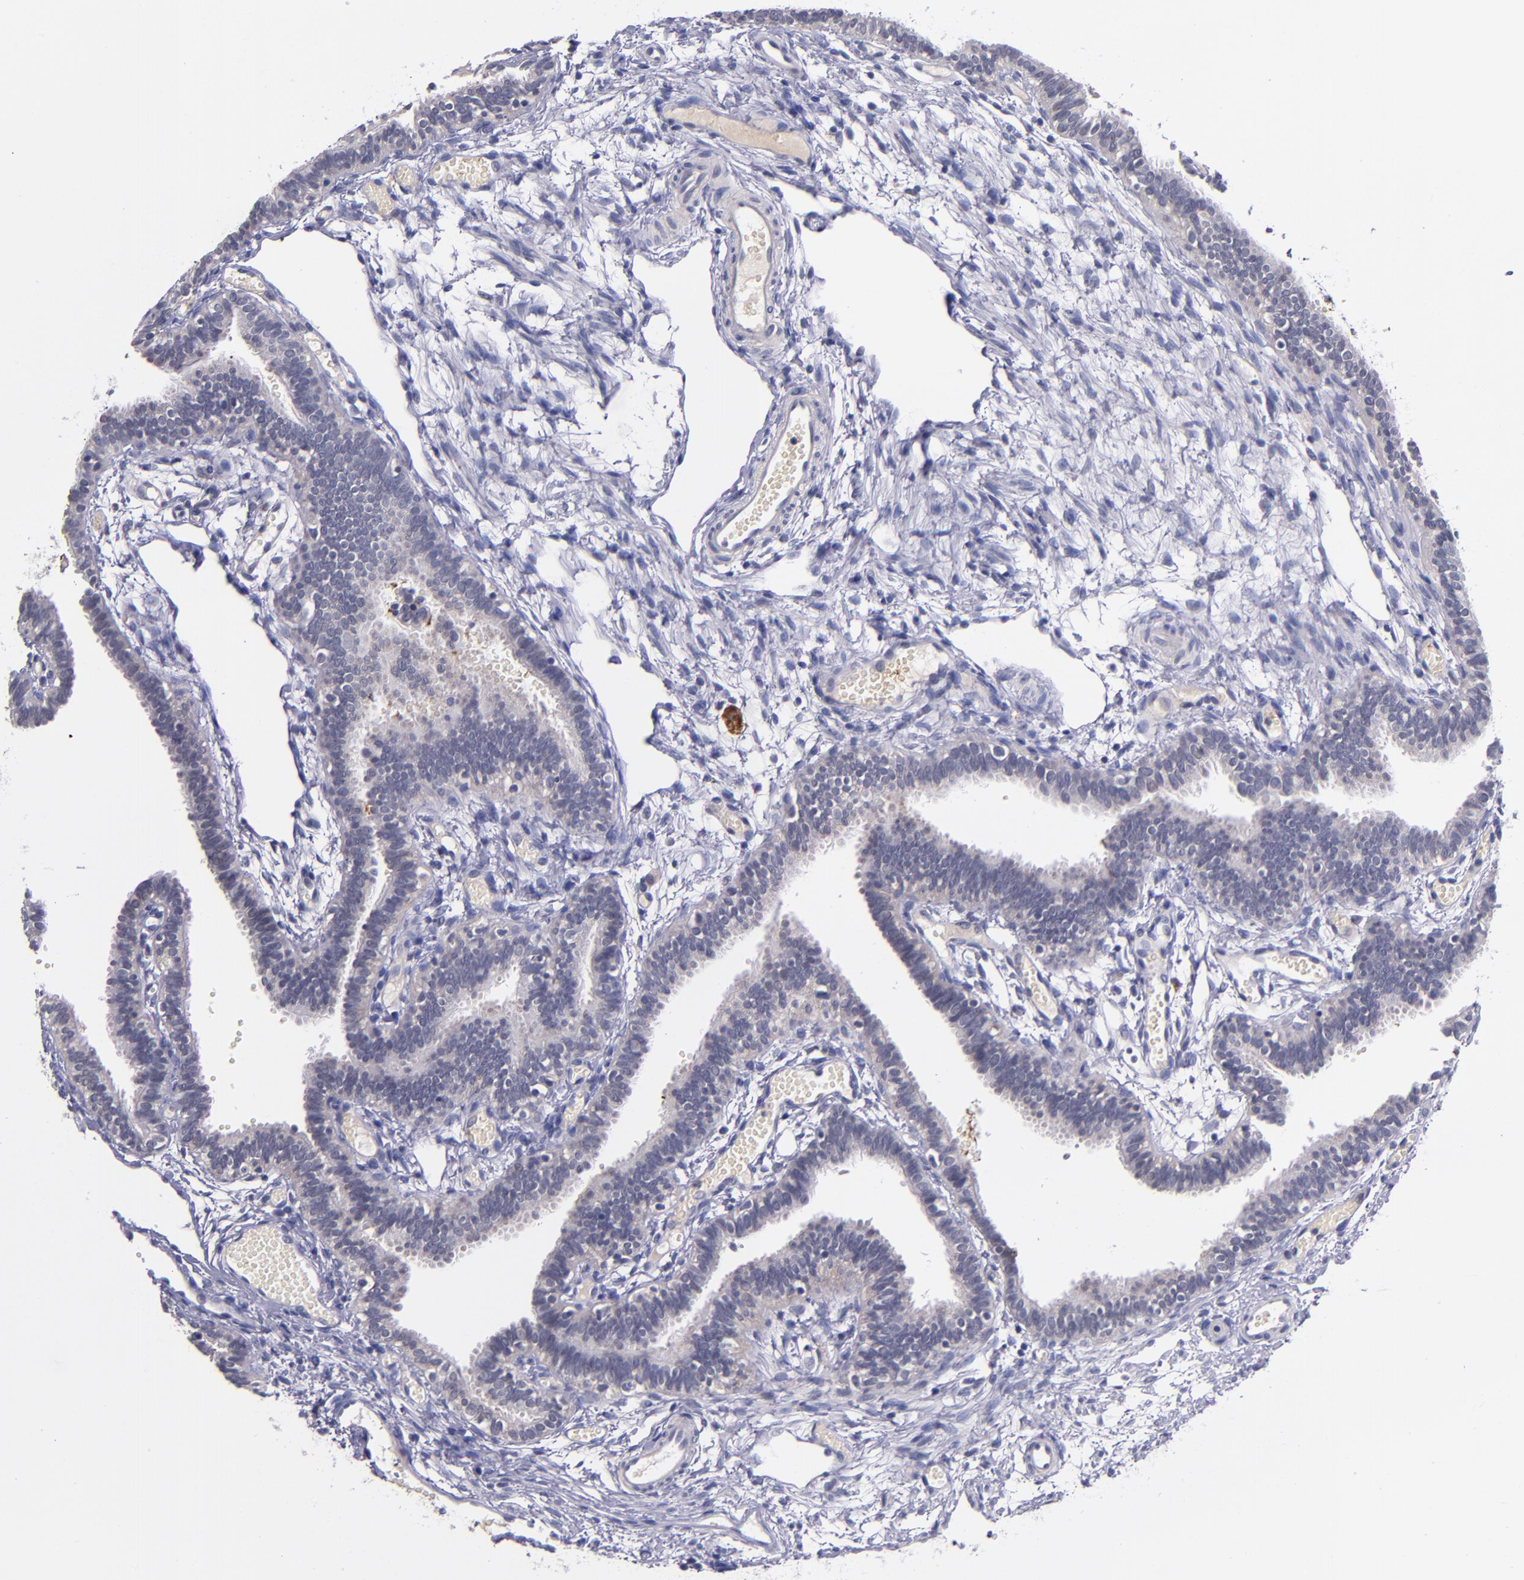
{"staining": {"intensity": "negative", "quantity": "none", "location": "none"}, "tissue": "fallopian tube", "cell_type": "Glandular cells", "image_type": "normal", "snomed": [{"axis": "morphology", "description": "Normal tissue, NOS"}, {"axis": "topography", "description": "Fallopian tube"}], "caption": "The immunohistochemistry (IHC) histopathology image has no significant staining in glandular cells of fallopian tube.", "gene": "RBP4", "patient": {"sex": "female", "age": 29}}